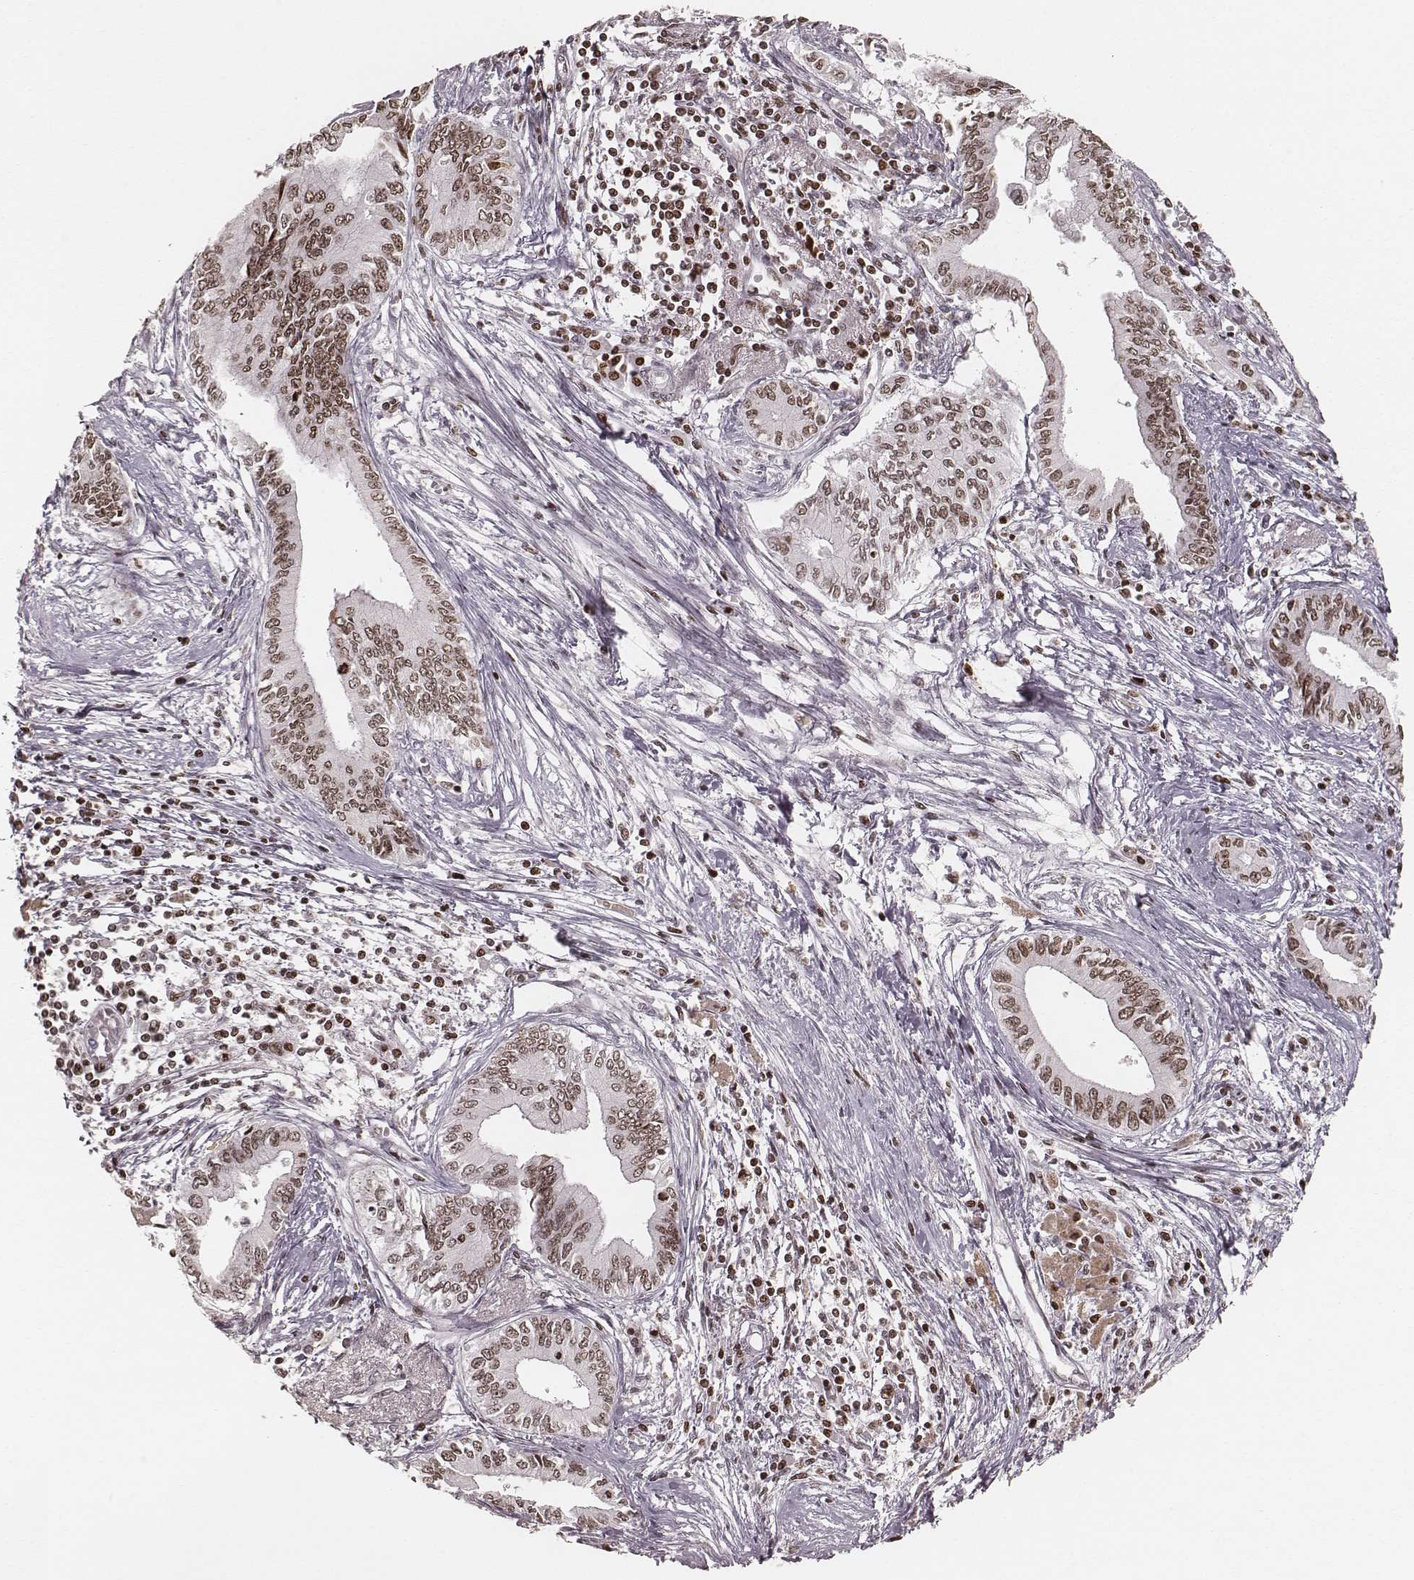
{"staining": {"intensity": "moderate", "quantity": ">75%", "location": "nuclear"}, "tissue": "pancreatic cancer", "cell_type": "Tumor cells", "image_type": "cancer", "snomed": [{"axis": "morphology", "description": "Adenocarcinoma, NOS"}, {"axis": "topography", "description": "Pancreas"}], "caption": "IHC photomicrograph of neoplastic tissue: pancreatic cancer stained using immunohistochemistry (IHC) shows medium levels of moderate protein expression localized specifically in the nuclear of tumor cells, appearing as a nuclear brown color.", "gene": "PARP1", "patient": {"sex": "female", "age": 61}}